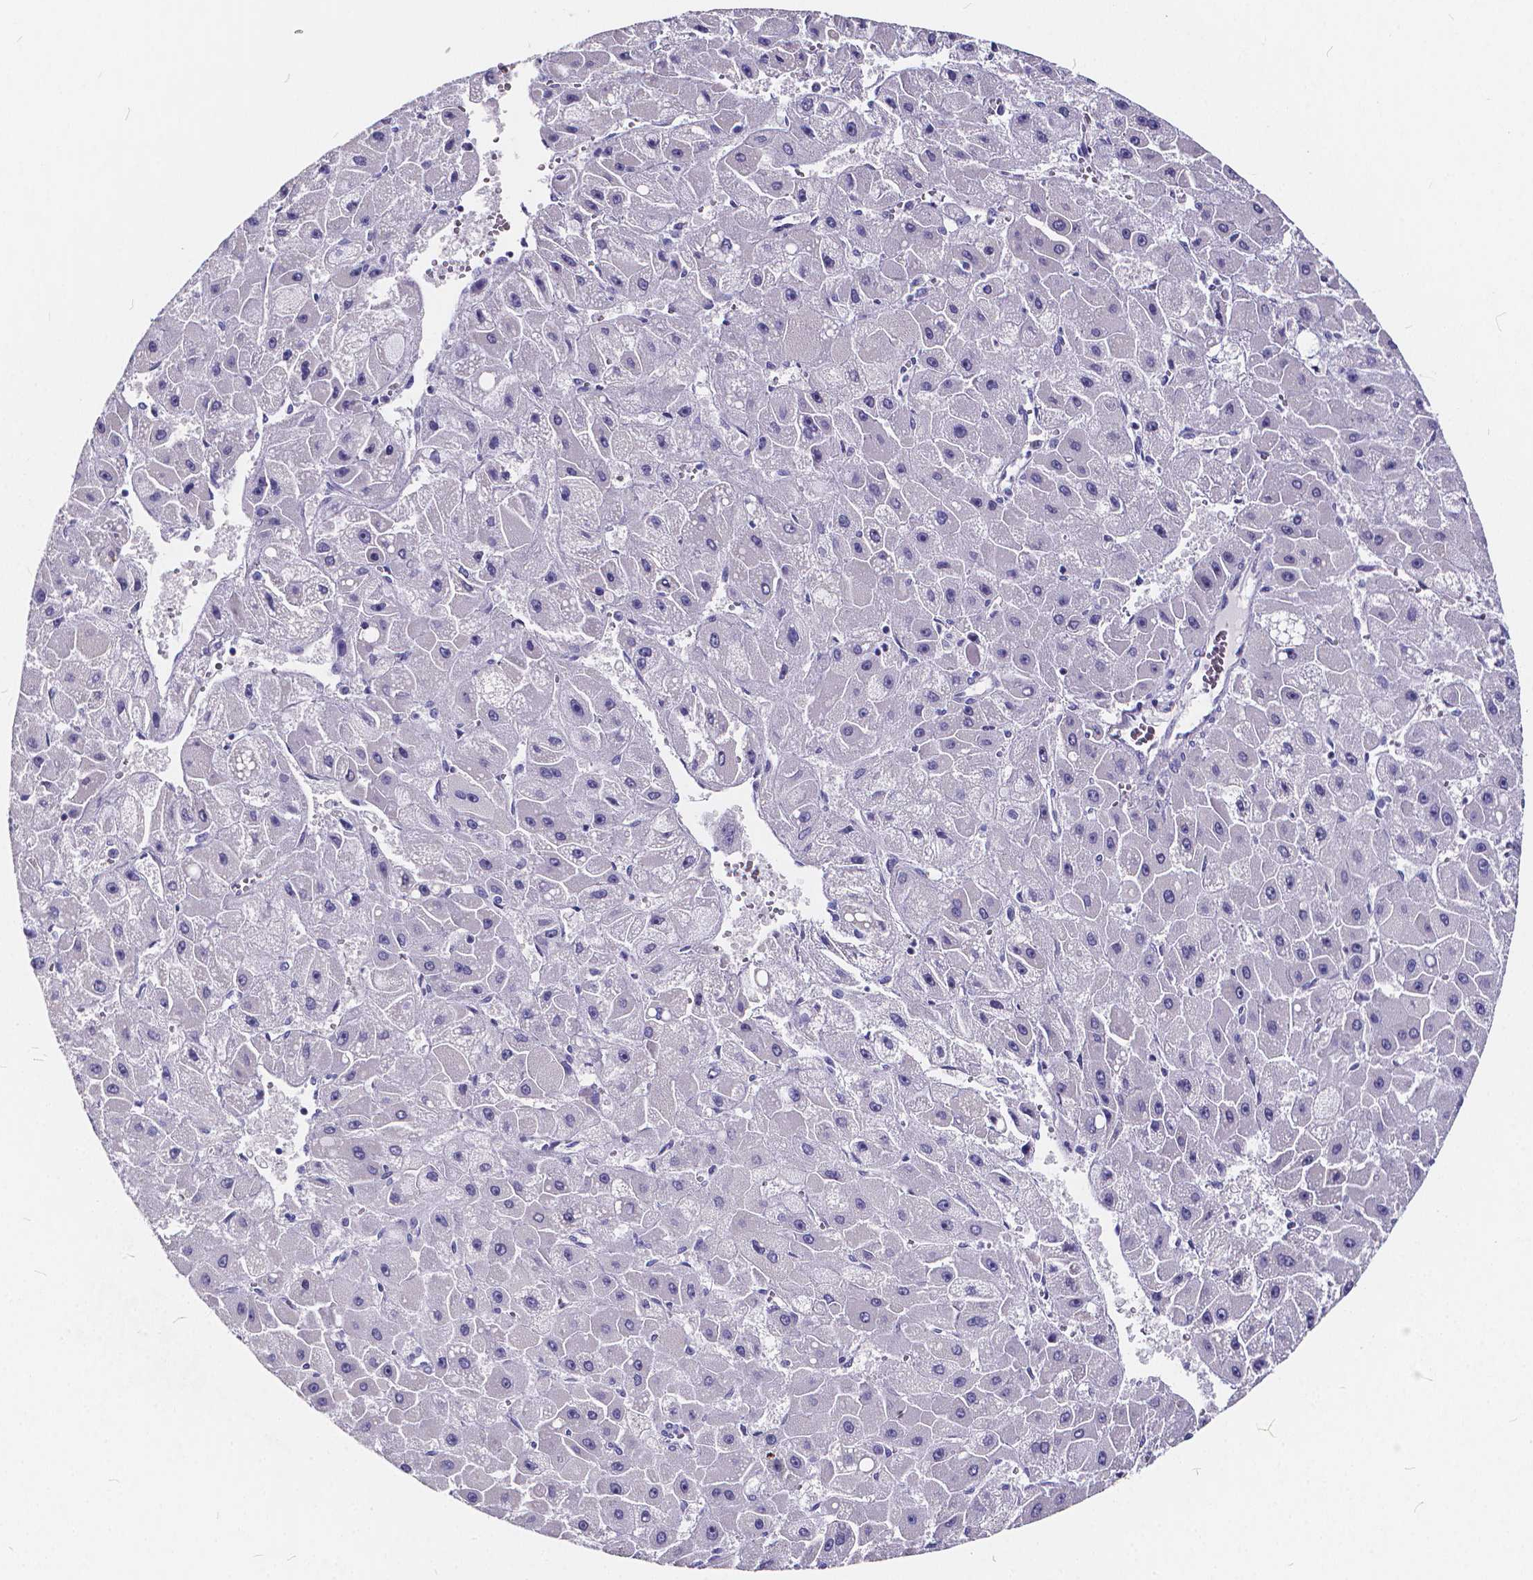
{"staining": {"intensity": "negative", "quantity": "none", "location": "none"}, "tissue": "liver cancer", "cell_type": "Tumor cells", "image_type": "cancer", "snomed": [{"axis": "morphology", "description": "Carcinoma, Hepatocellular, NOS"}, {"axis": "topography", "description": "Liver"}], "caption": "Human hepatocellular carcinoma (liver) stained for a protein using IHC reveals no staining in tumor cells.", "gene": "SPEF2", "patient": {"sex": "female", "age": 25}}